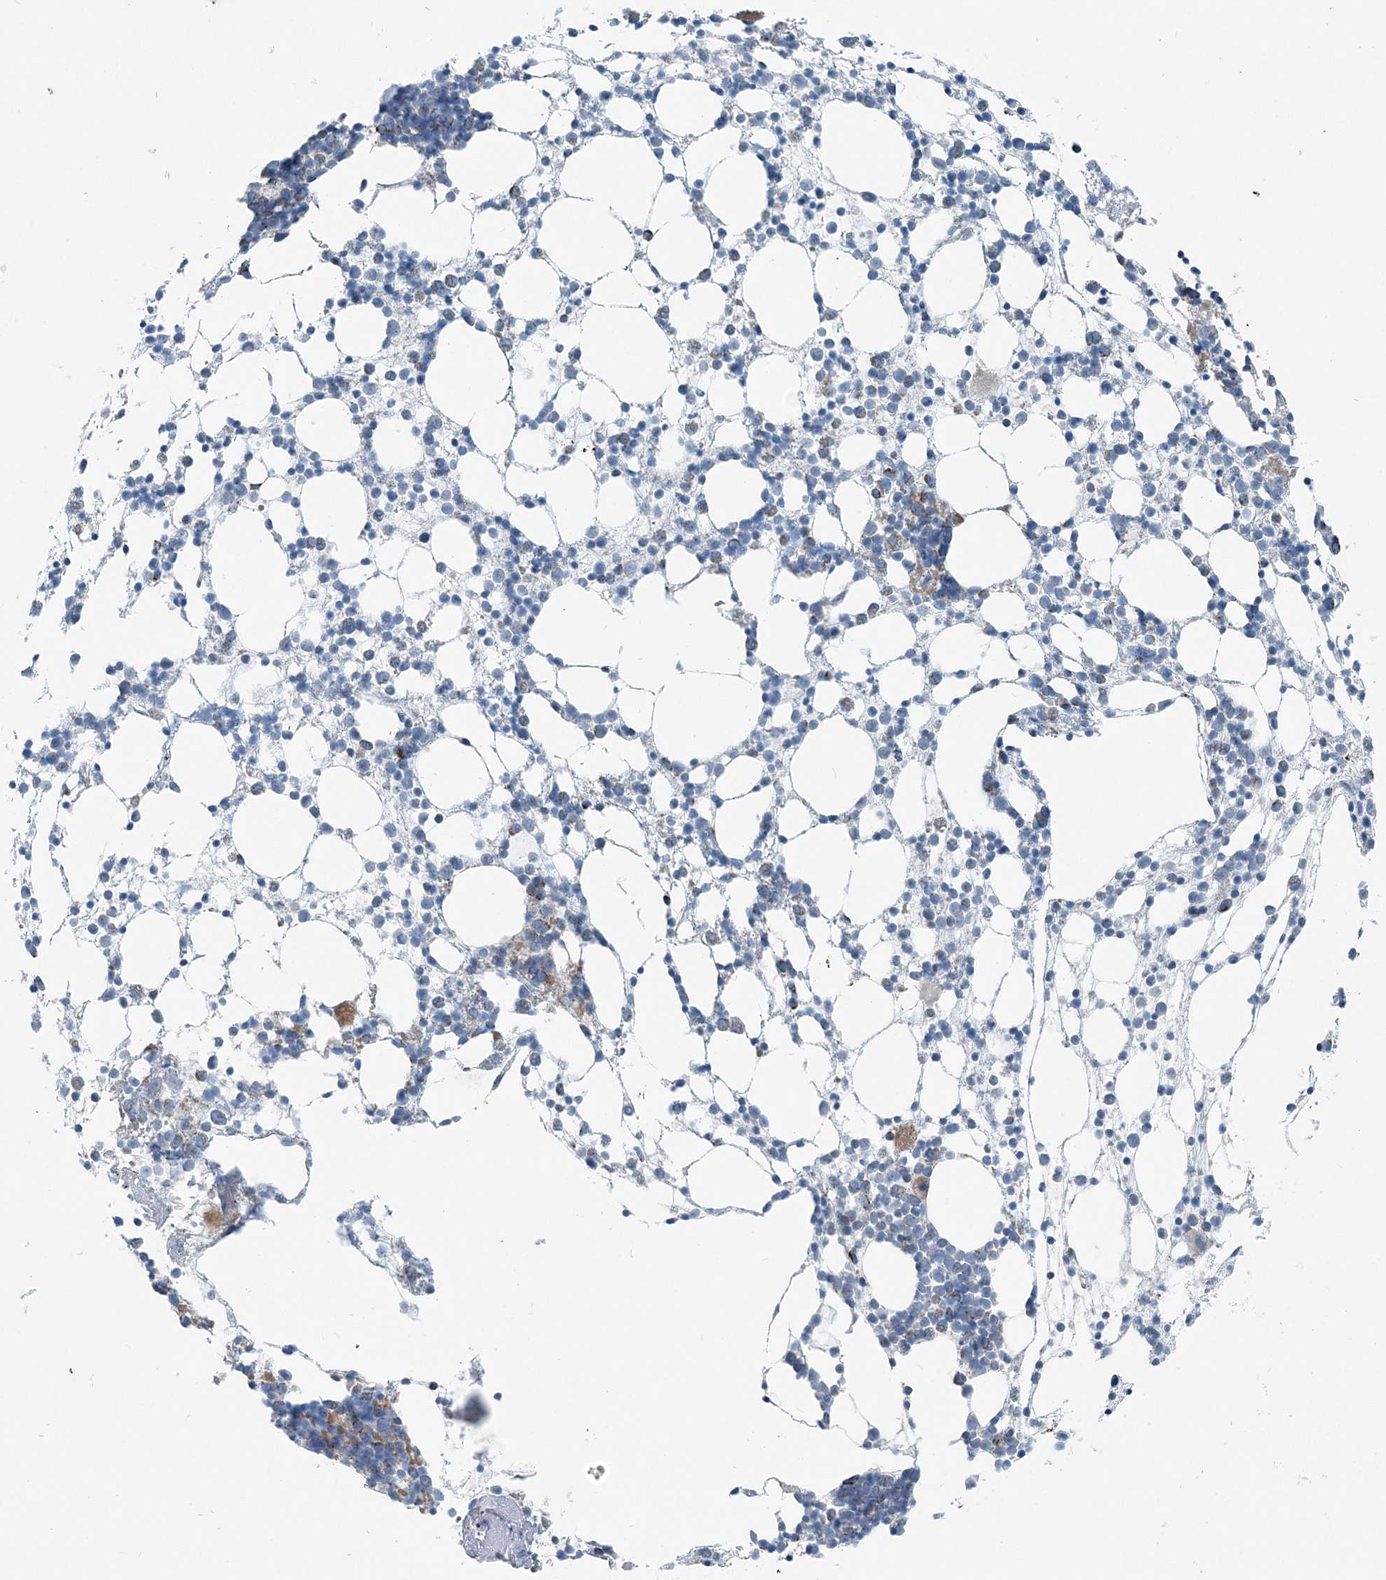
{"staining": {"intensity": "weak", "quantity": "25%-75%", "location": "cytoplasmic/membranous"}, "tissue": "bone marrow", "cell_type": "Hematopoietic cells", "image_type": "normal", "snomed": [{"axis": "morphology", "description": "Normal tissue, NOS"}, {"axis": "topography", "description": "Bone marrow"}], "caption": "A high-resolution histopathology image shows IHC staining of benign bone marrow, which shows weak cytoplasmic/membranous positivity in approximately 25%-75% of hematopoietic cells.", "gene": "INTU", "patient": {"sex": "female", "age": 57}}